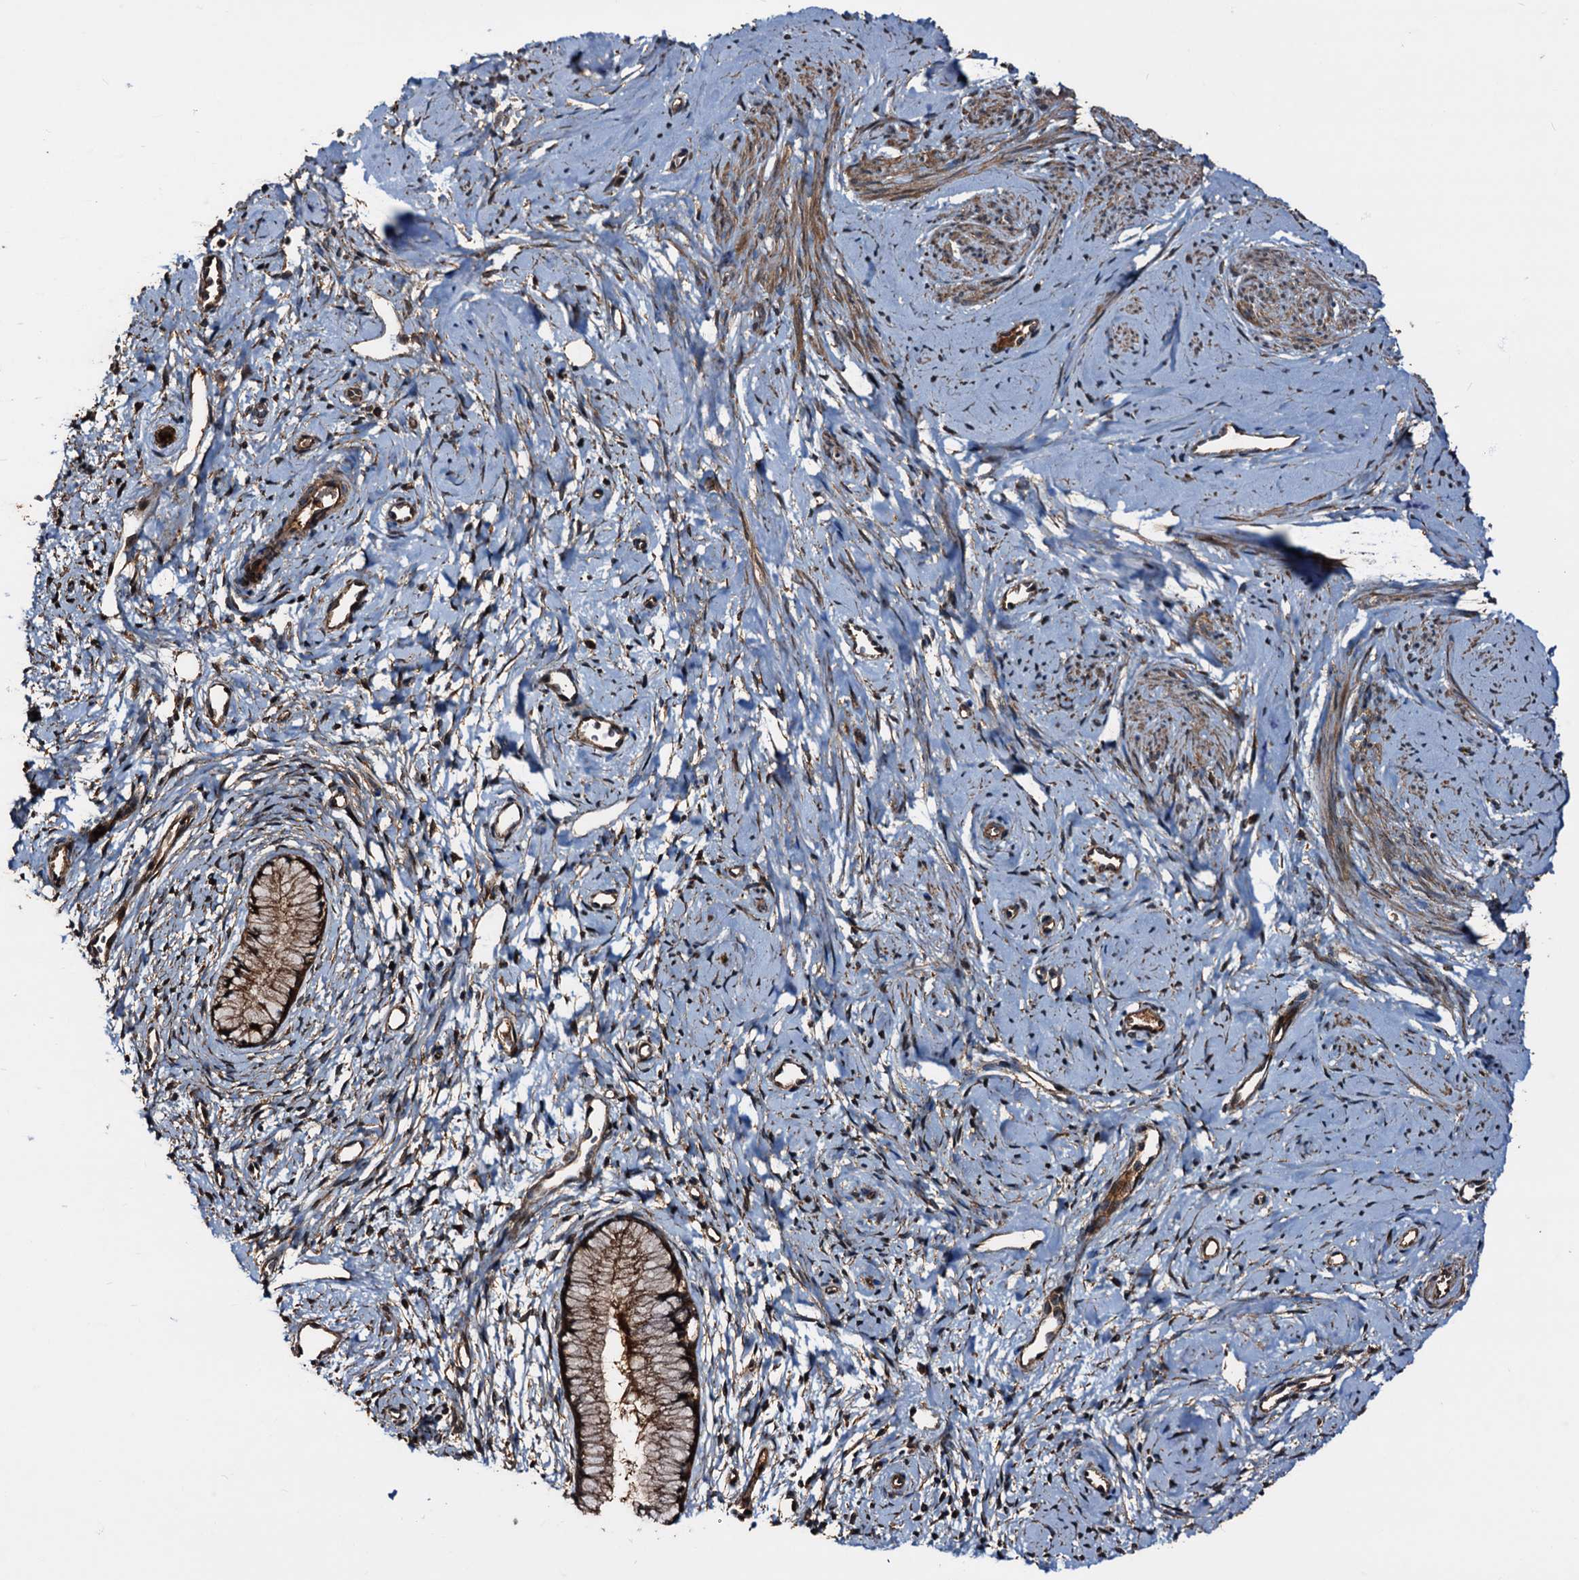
{"staining": {"intensity": "strong", "quantity": ">75%", "location": "cytoplasmic/membranous"}, "tissue": "cervix", "cell_type": "Glandular cells", "image_type": "normal", "snomed": [{"axis": "morphology", "description": "Normal tissue, NOS"}, {"axis": "topography", "description": "Cervix"}], "caption": "A histopathology image showing strong cytoplasmic/membranous expression in approximately >75% of glandular cells in normal cervix, as visualized by brown immunohistochemical staining.", "gene": "PEX5", "patient": {"sex": "female", "age": 57}}